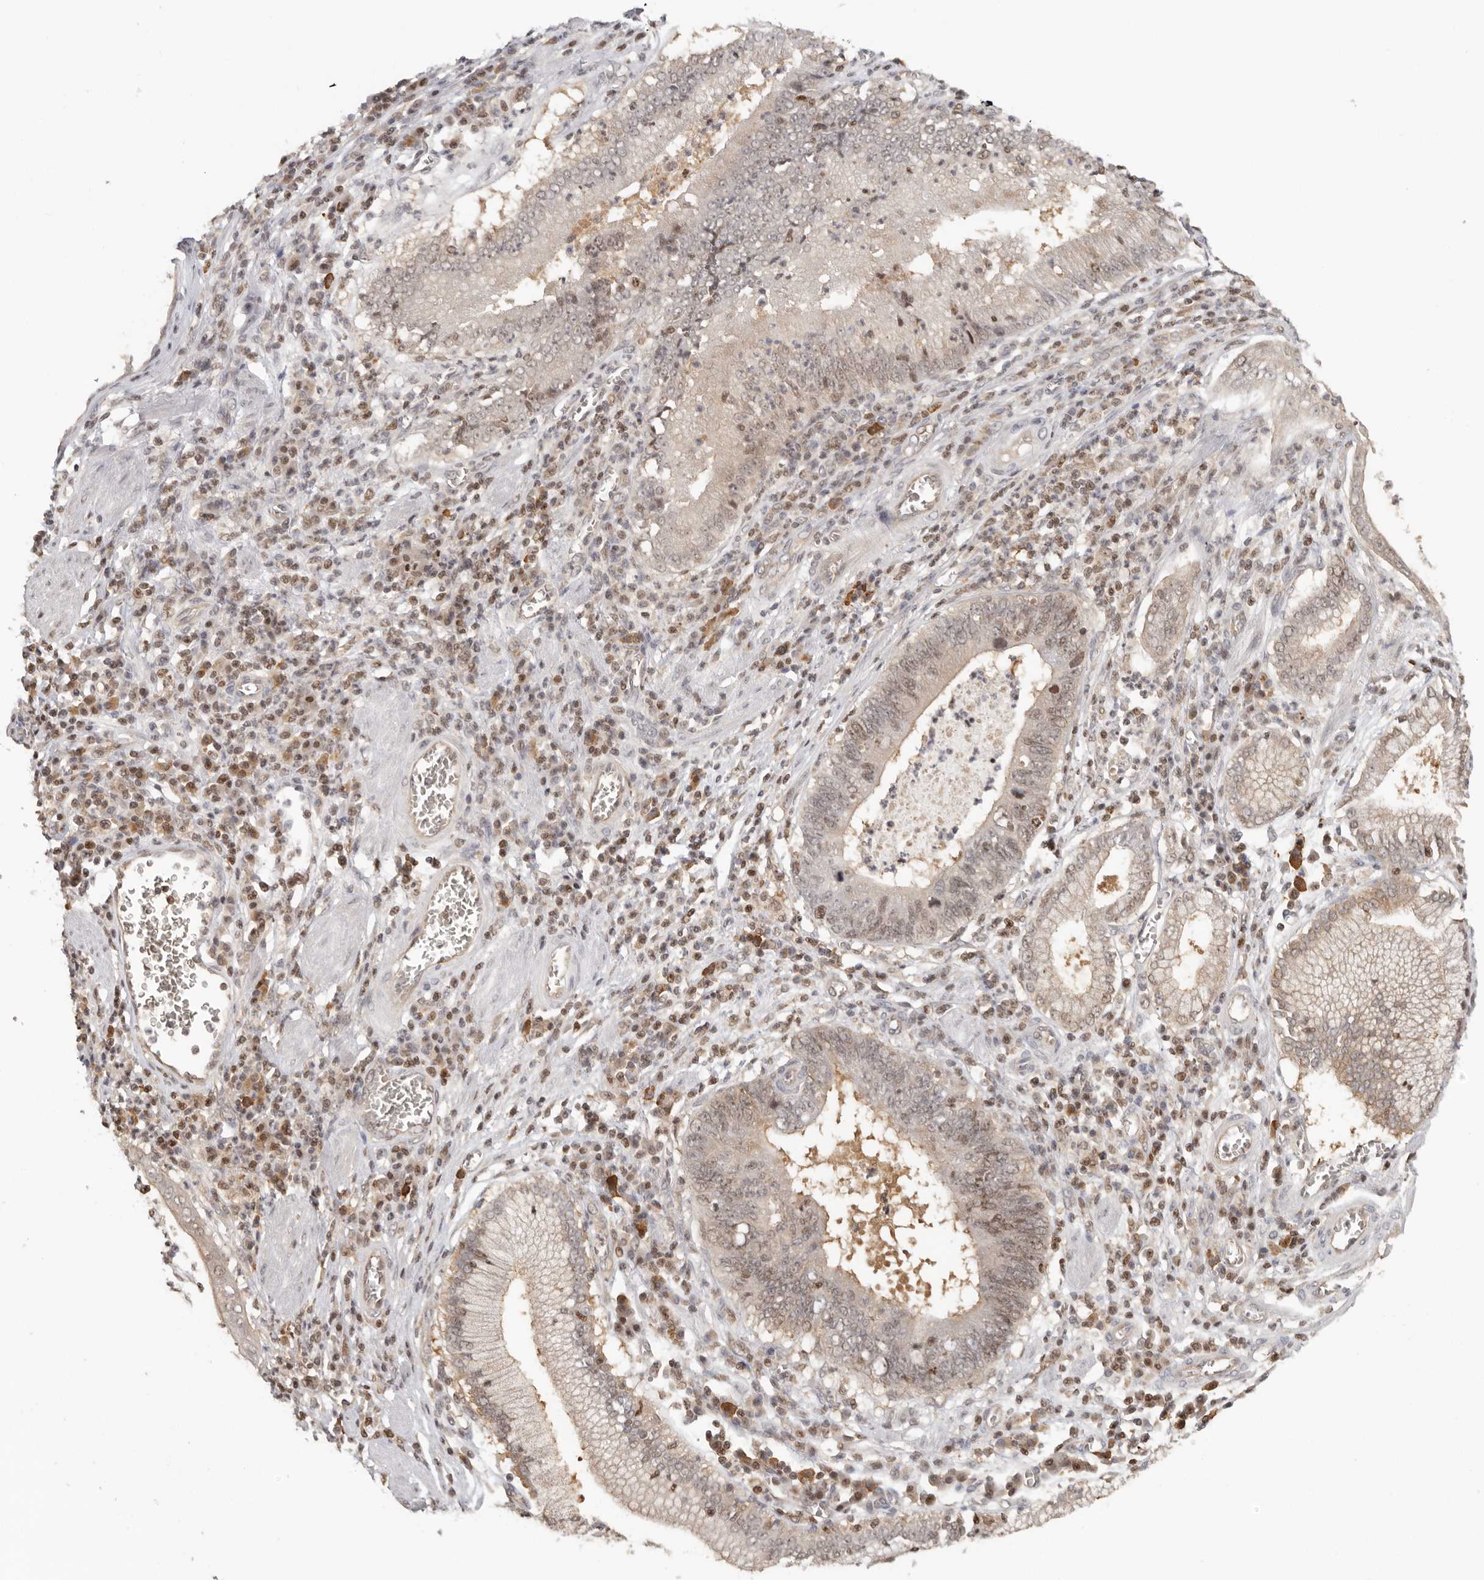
{"staining": {"intensity": "weak", "quantity": "<25%", "location": "nuclear"}, "tissue": "stomach cancer", "cell_type": "Tumor cells", "image_type": "cancer", "snomed": [{"axis": "morphology", "description": "Adenocarcinoma, NOS"}, {"axis": "topography", "description": "Stomach"}], "caption": "A histopathology image of human adenocarcinoma (stomach) is negative for staining in tumor cells.", "gene": "PSMA5", "patient": {"sex": "male", "age": 59}}